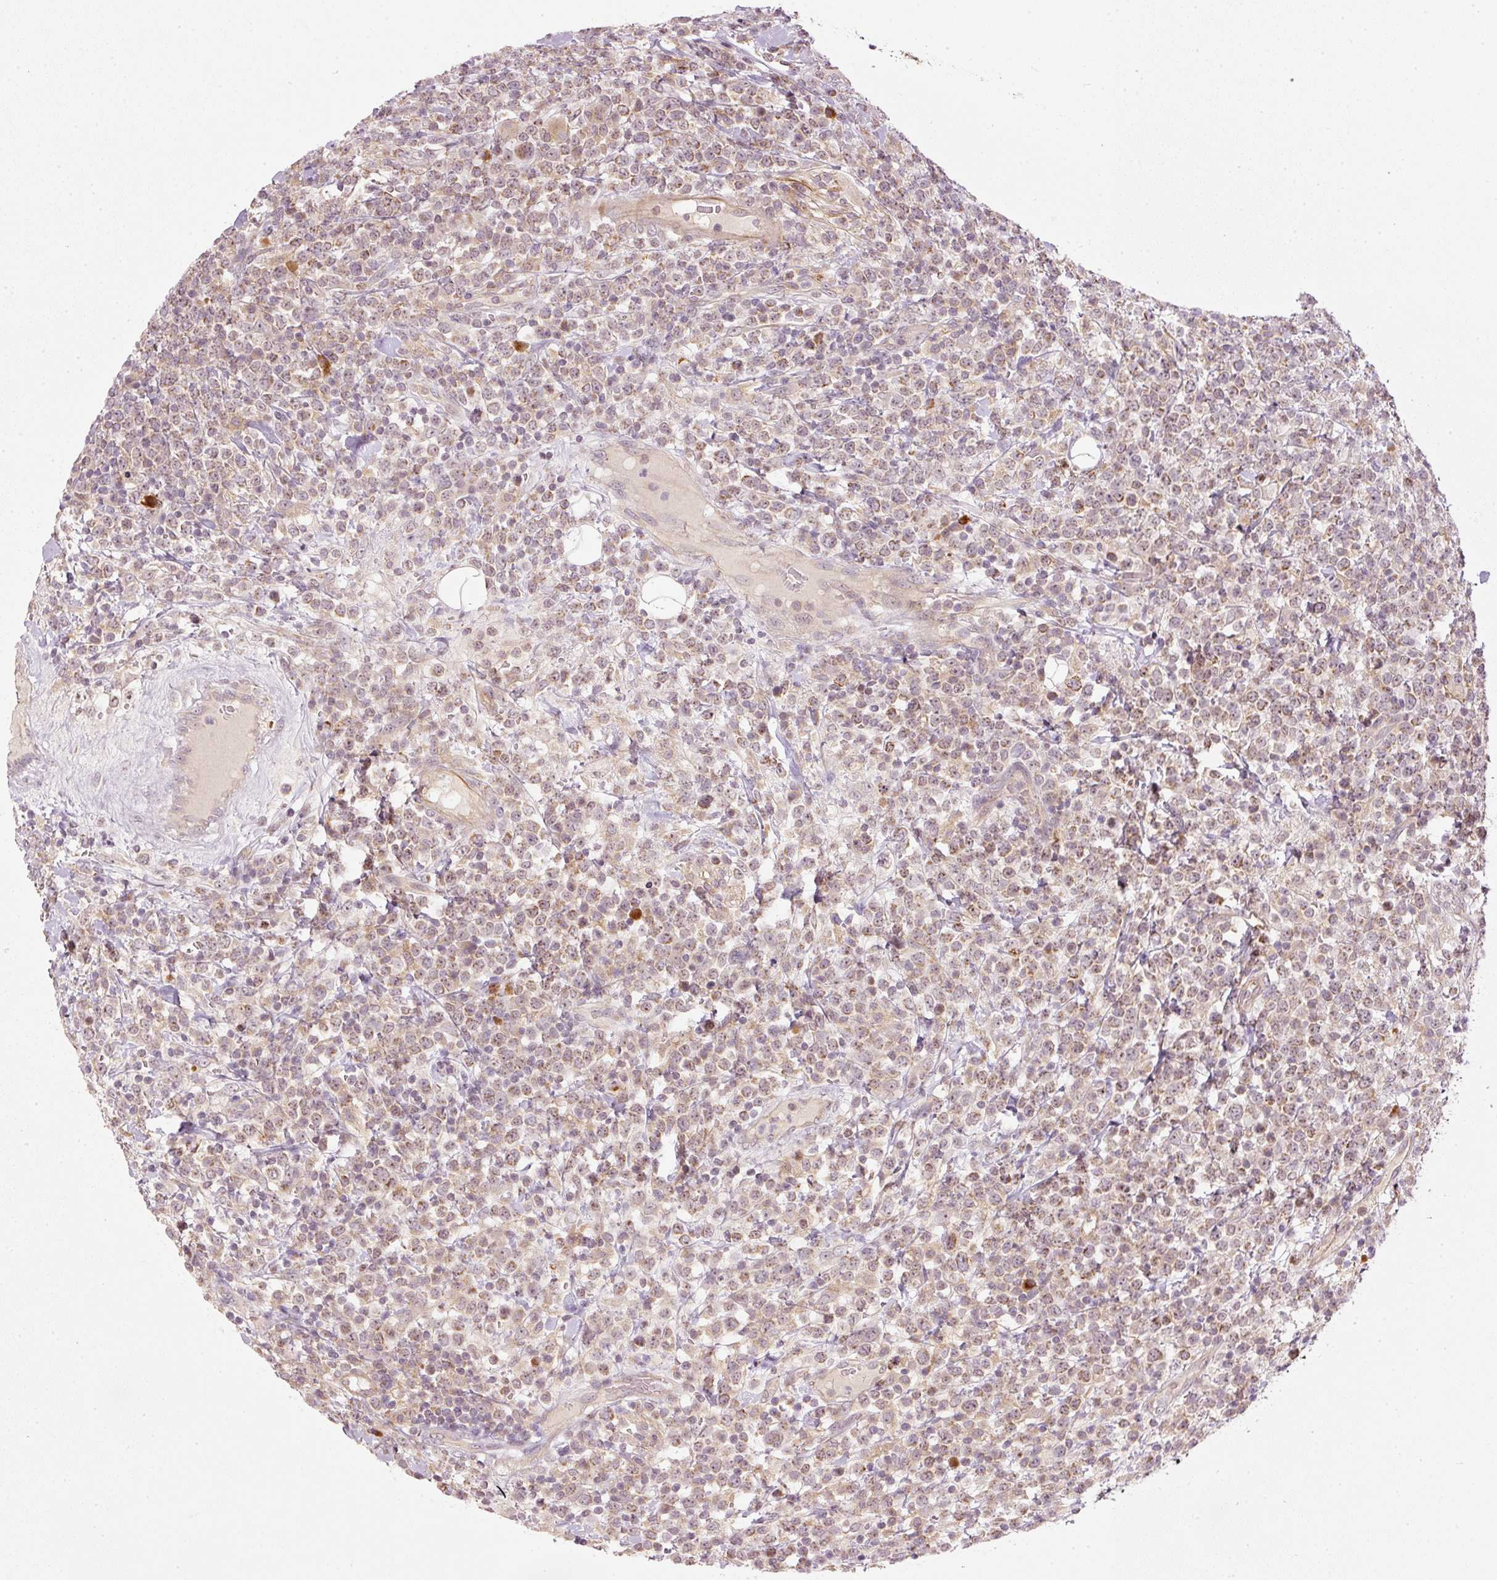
{"staining": {"intensity": "weak", "quantity": "25%-75%", "location": "cytoplasmic/membranous"}, "tissue": "lymphoma", "cell_type": "Tumor cells", "image_type": "cancer", "snomed": [{"axis": "morphology", "description": "Malignant lymphoma, non-Hodgkin's type, High grade"}, {"axis": "topography", "description": "Colon"}], "caption": "Protein analysis of lymphoma tissue exhibits weak cytoplasmic/membranous positivity in about 25%-75% of tumor cells.", "gene": "CDC20B", "patient": {"sex": "female", "age": 53}}